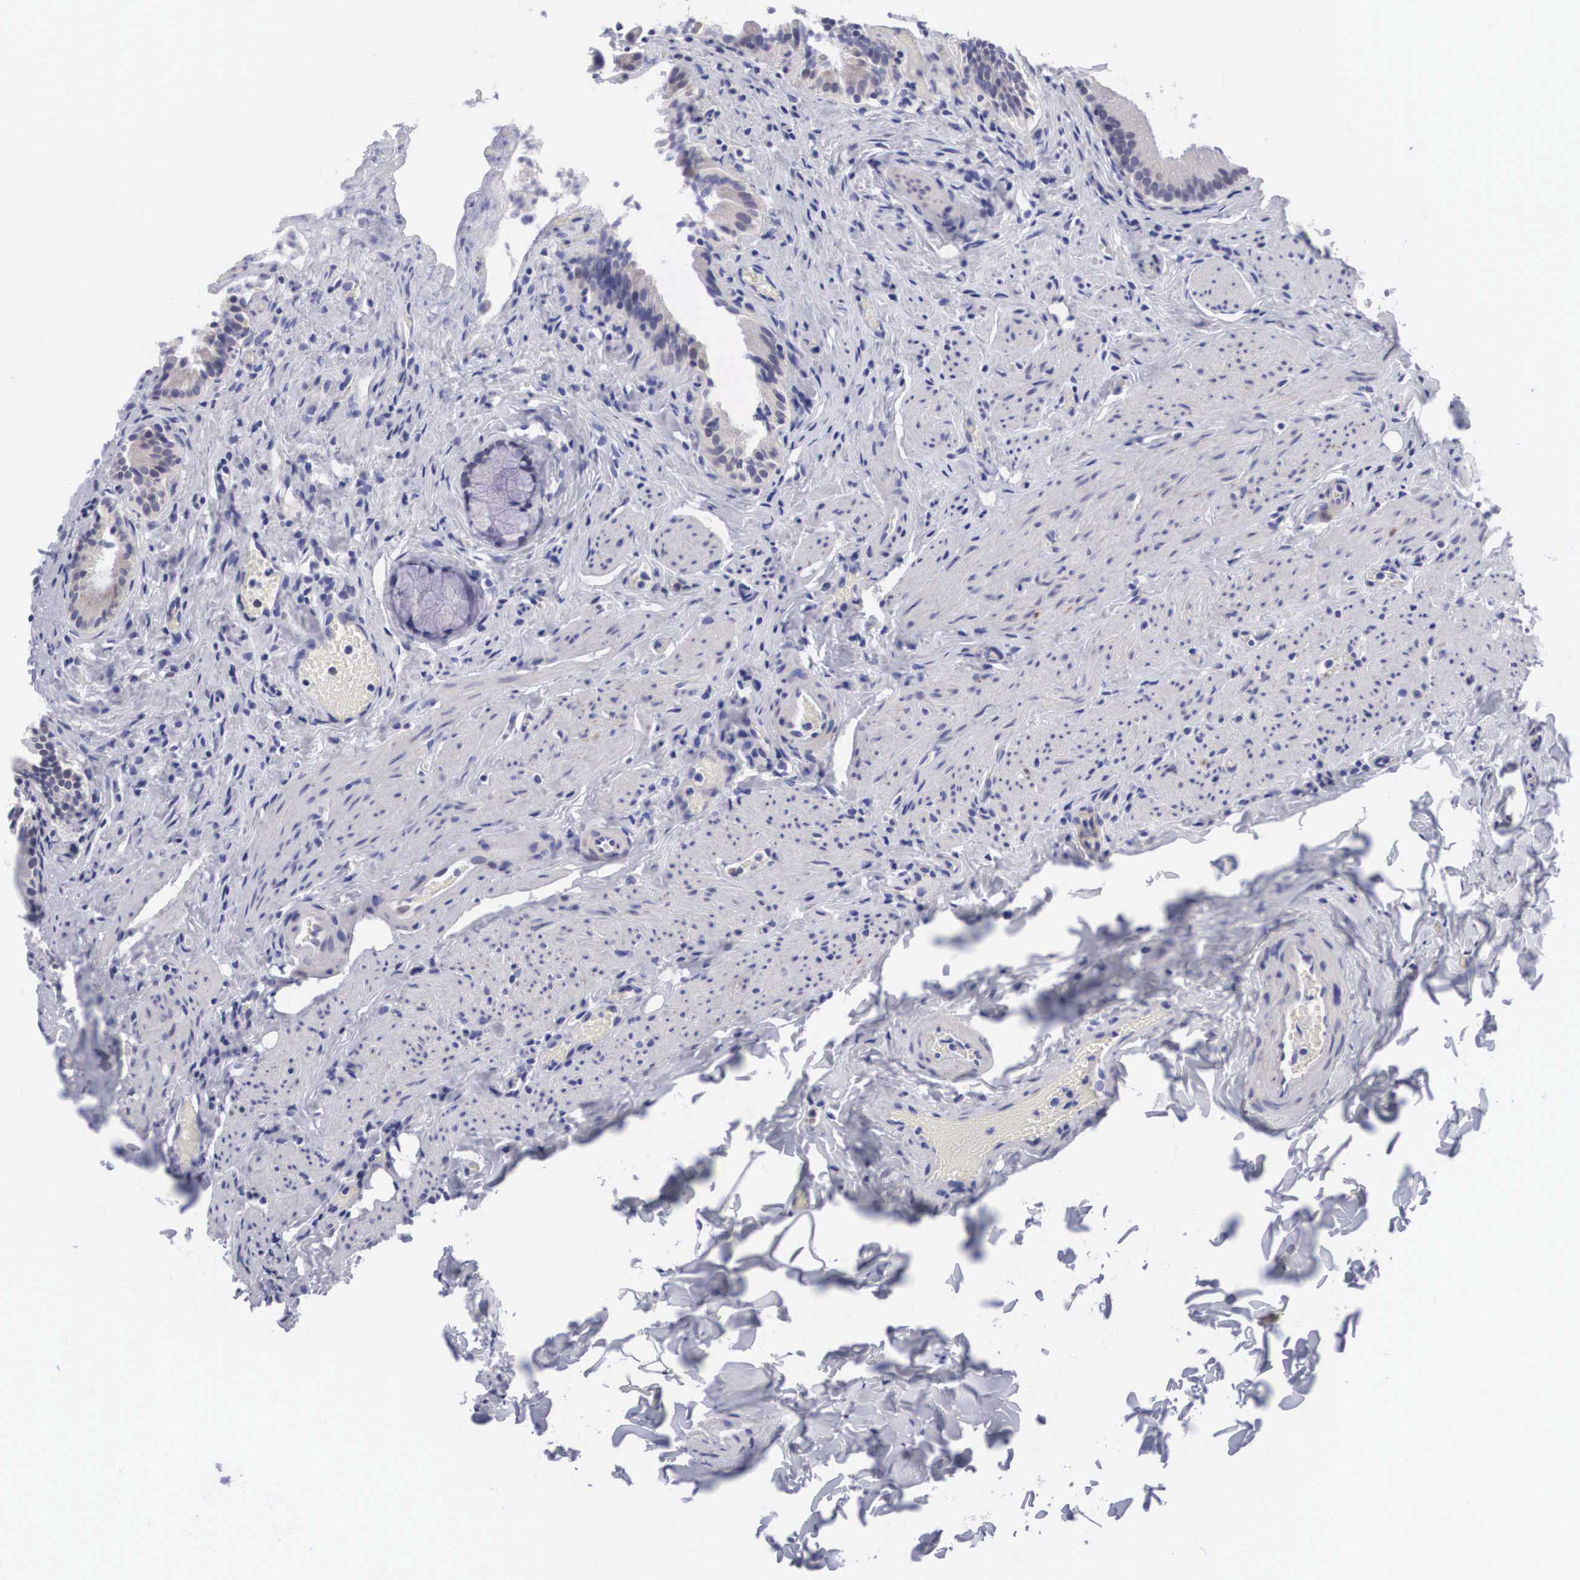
{"staining": {"intensity": "negative", "quantity": "none", "location": "none"}, "tissue": "gallbladder", "cell_type": "Glandular cells", "image_type": "normal", "snomed": [{"axis": "morphology", "description": "Normal tissue, NOS"}, {"axis": "topography", "description": "Gallbladder"}], "caption": "A photomicrograph of human gallbladder is negative for staining in glandular cells.", "gene": "SOX11", "patient": {"sex": "female", "age": 44}}